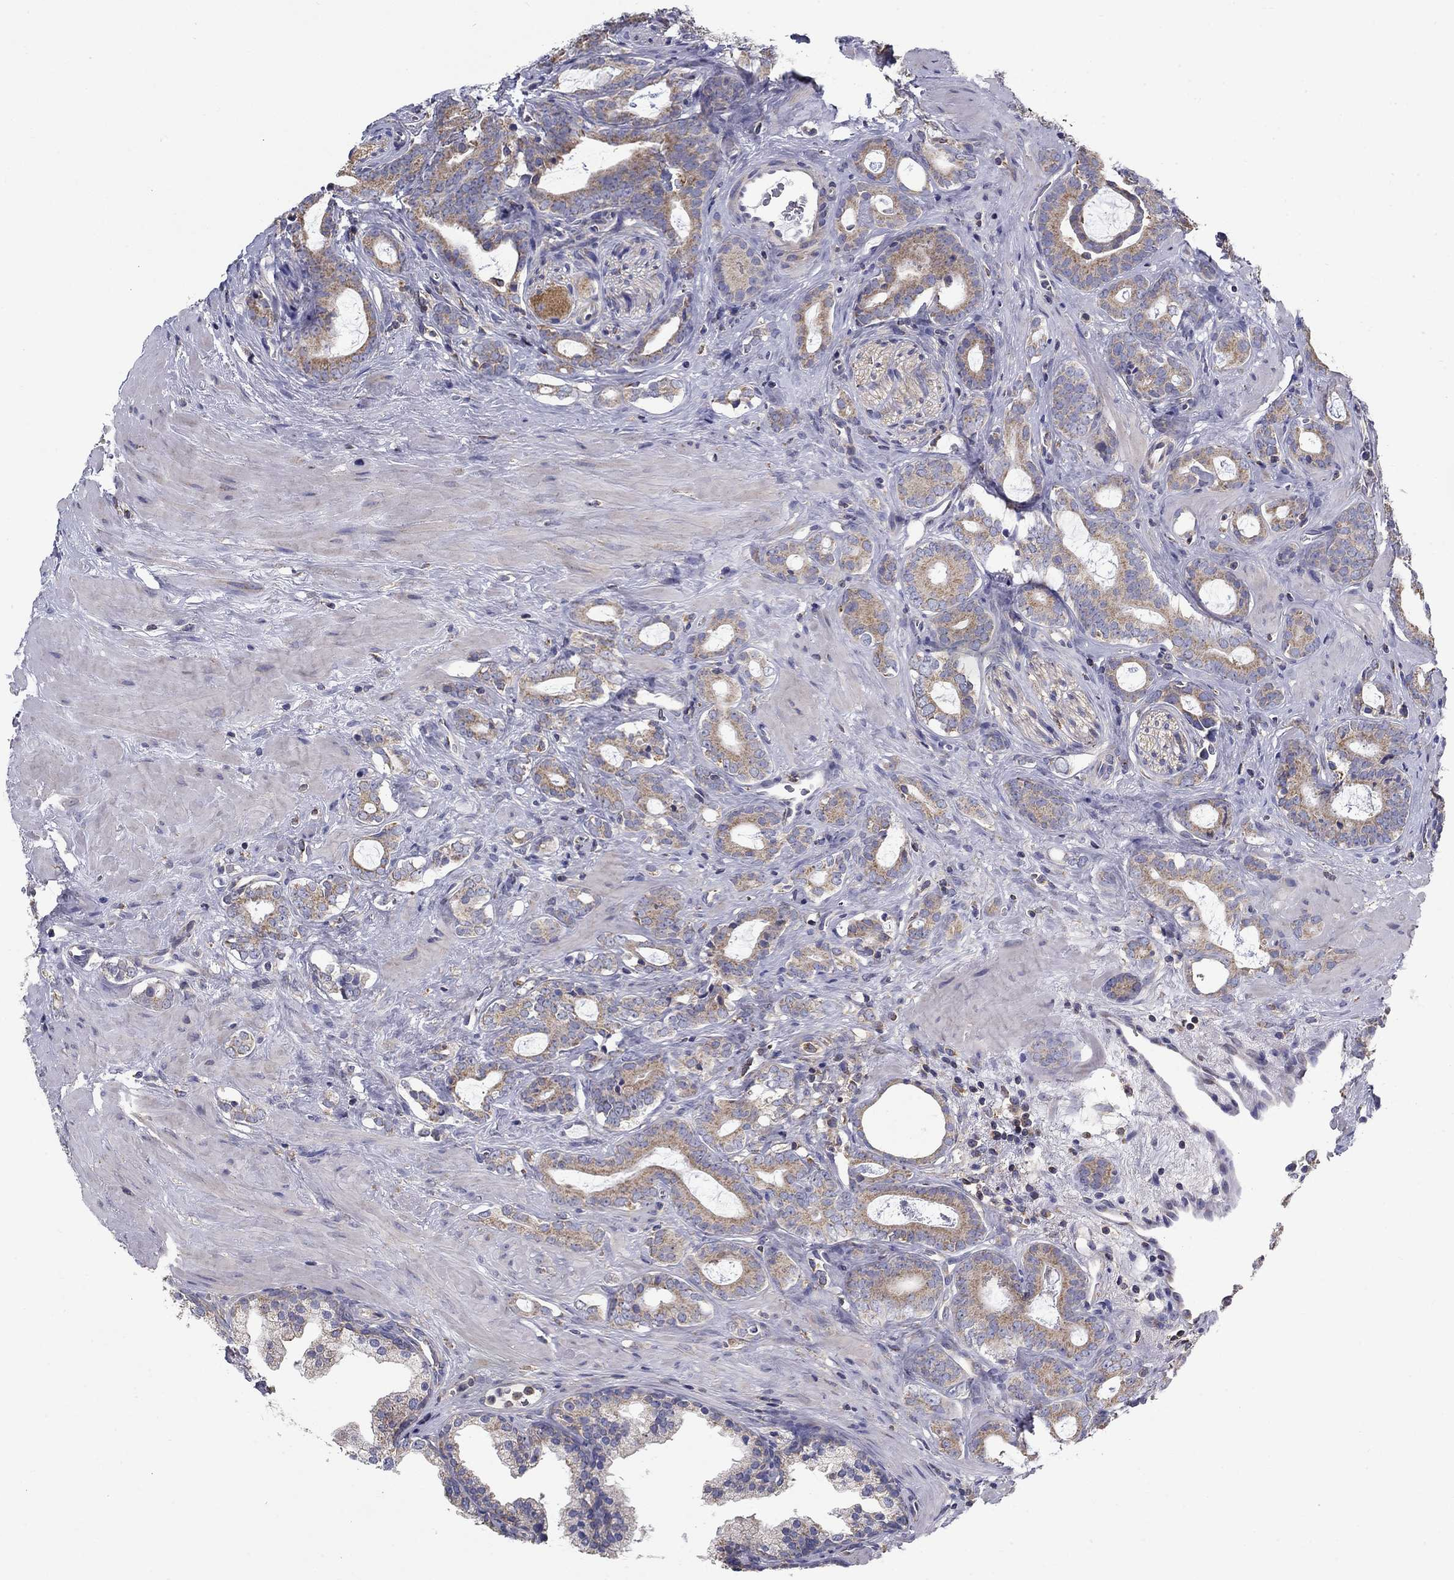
{"staining": {"intensity": "moderate", "quantity": ">75%", "location": "cytoplasmic/membranous"}, "tissue": "prostate cancer", "cell_type": "Tumor cells", "image_type": "cancer", "snomed": [{"axis": "morphology", "description": "Adenocarcinoma, NOS"}, {"axis": "topography", "description": "Prostate"}], "caption": "Prostate cancer stained with DAB (3,3'-diaminobenzidine) immunohistochemistry (IHC) shows medium levels of moderate cytoplasmic/membranous positivity in about >75% of tumor cells. Nuclei are stained in blue.", "gene": "NME5", "patient": {"sex": "male", "age": 55}}